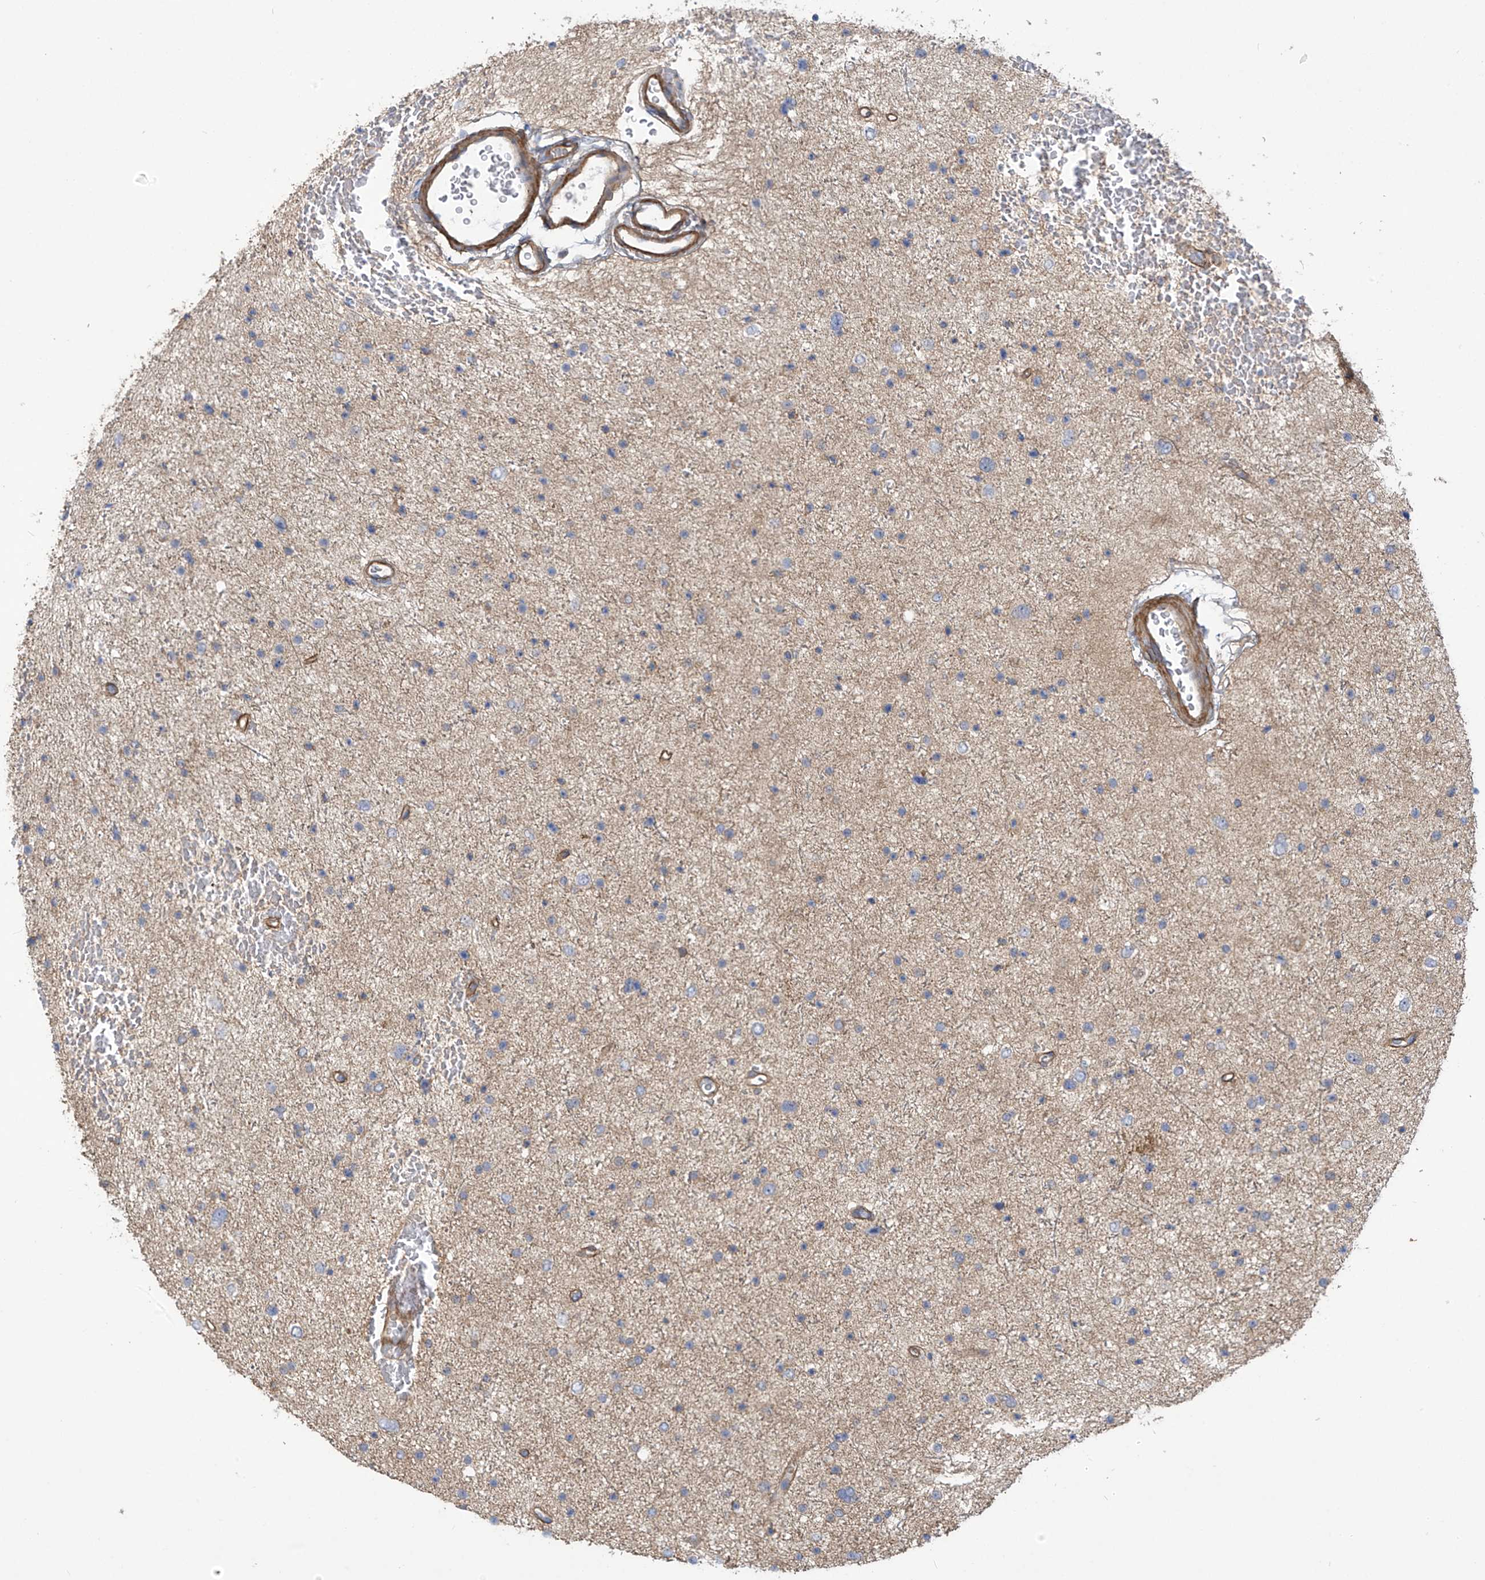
{"staining": {"intensity": "weak", "quantity": "25%-75%", "location": "cytoplasmic/membranous"}, "tissue": "glioma", "cell_type": "Tumor cells", "image_type": "cancer", "snomed": [{"axis": "morphology", "description": "Glioma, malignant, Low grade"}, {"axis": "topography", "description": "Brain"}], "caption": "Weak cytoplasmic/membranous positivity is appreciated in approximately 25%-75% of tumor cells in malignant glioma (low-grade).", "gene": "ADI1", "patient": {"sex": "female", "age": 37}}